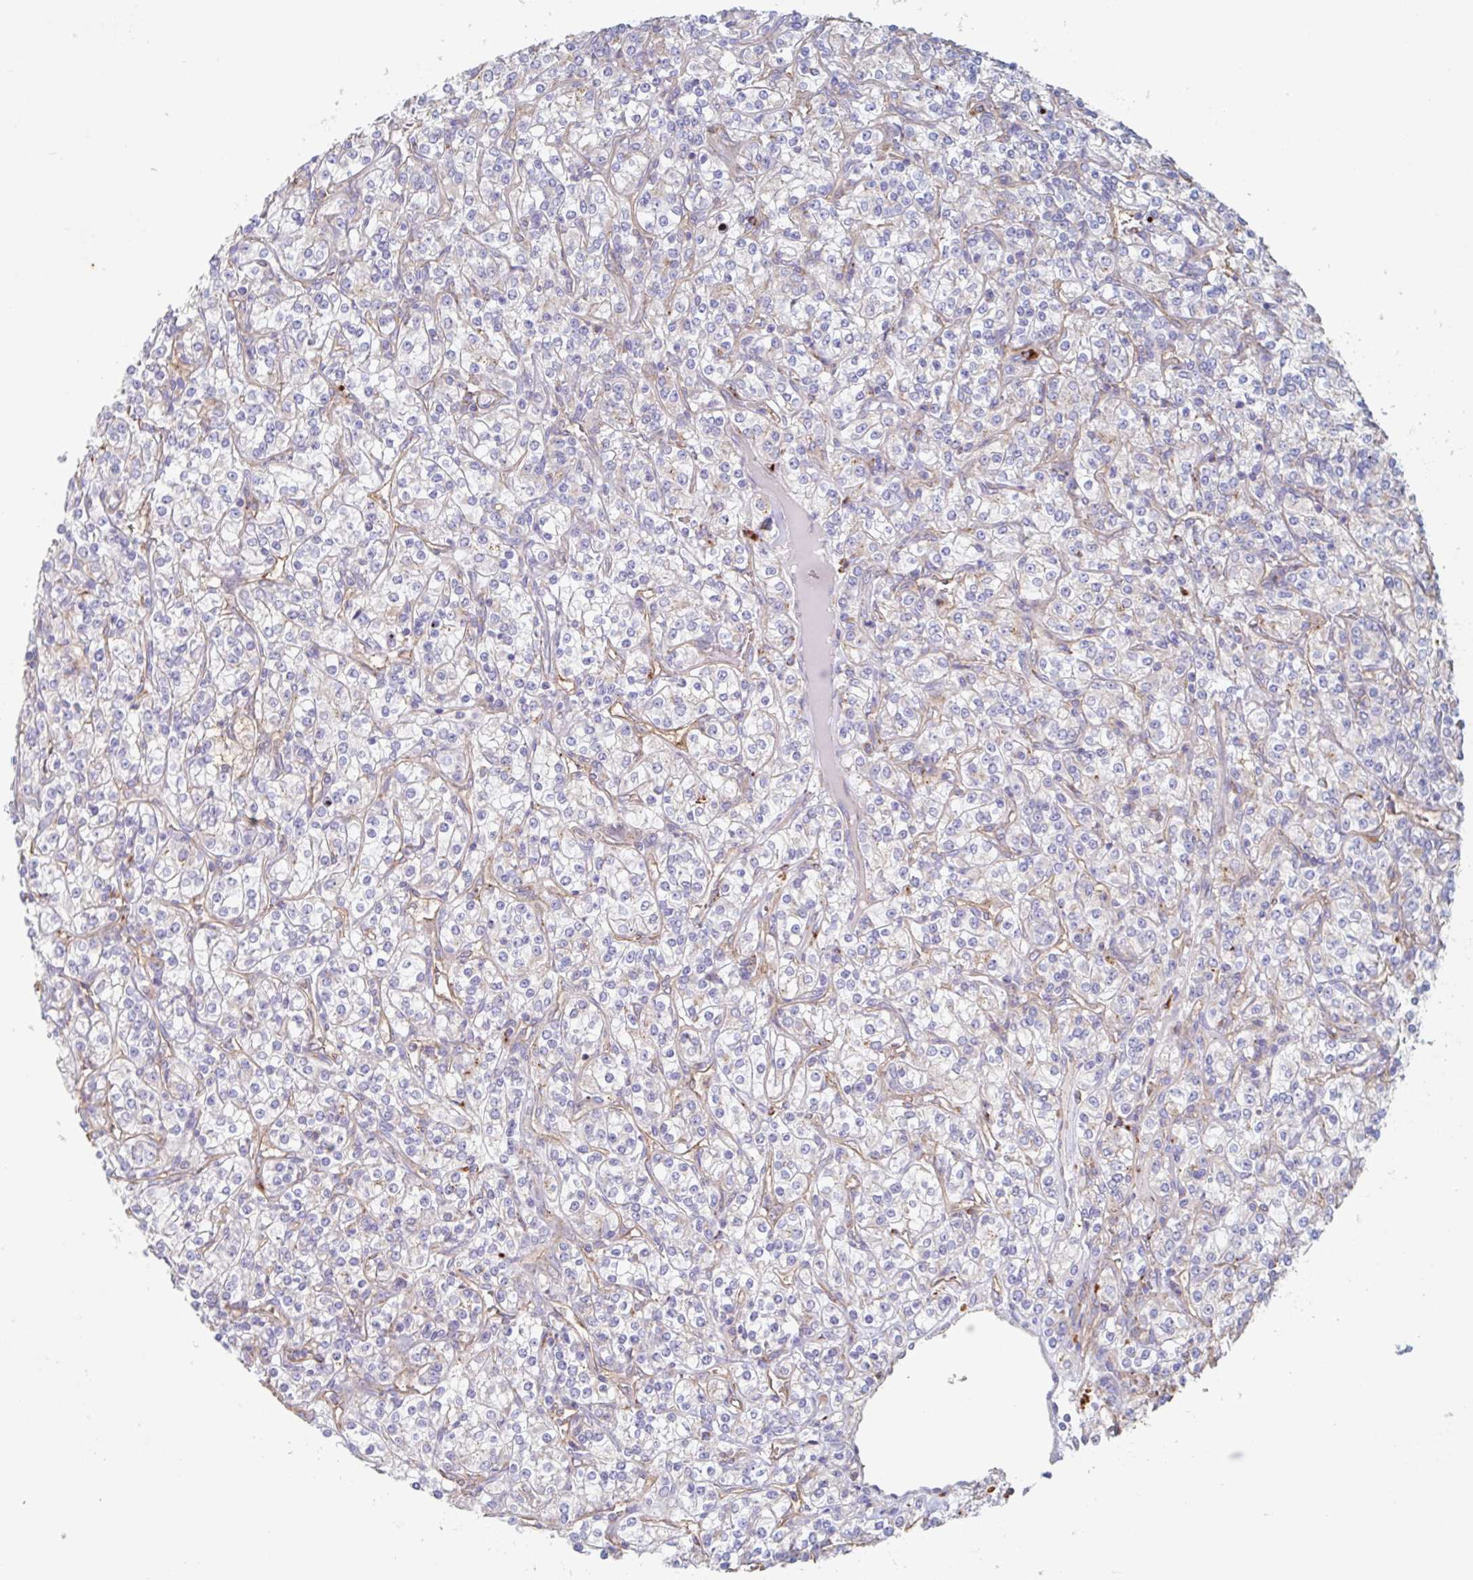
{"staining": {"intensity": "negative", "quantity": "none", "location": "none"}, "tissue": "renal cancer", "cell_type": "Tumor cells", "image_type": "cancer", "snomed": [{"axis": "morphology", "description": "Adenocarcinoma, NOS"}, {"axis": "topography", "description": "Kidney"}], "caption": "The histopathology image shows no significant staining in tumor cells of renal cancer (adenocarcinoma).", "gene": "MANBA", "patient": {"sex": "male", "age": 77}}